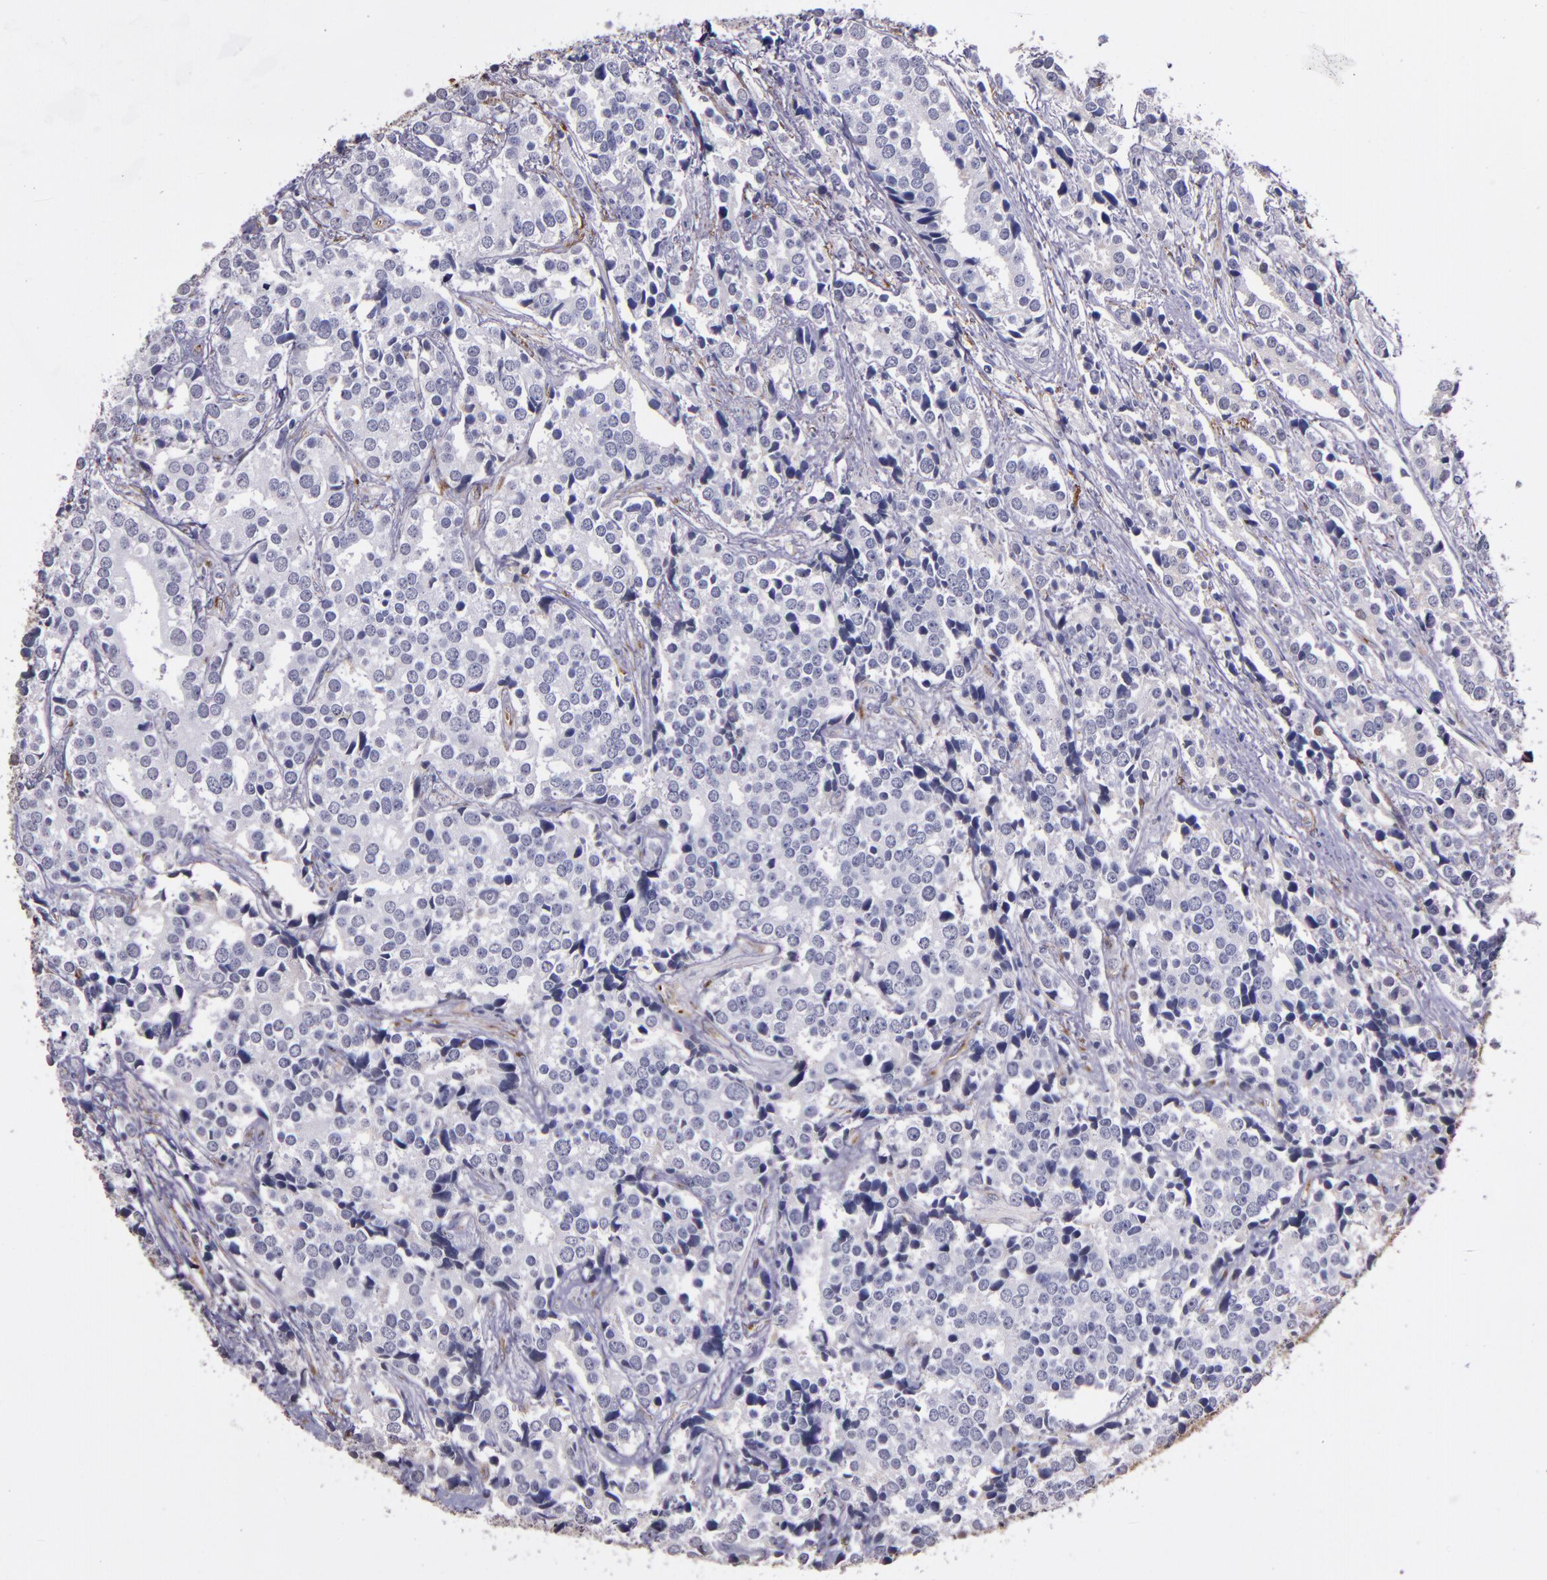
{"staining": {"intensity": "weak", "quantity": "<25%", "location": "cytoplasmic/membranous,nuclear"}, "tissue": "prostate cancer", "cell_type": "Tumor cells", "image_type": "cancer", "snomed": [{"axis": "morphology", "description": "Adenocarcinoma, High grade"}, {"axis": "topography", "description": "Prostate"}], "caption": "Immunohistochemistry (IHC) of adenocarcinoma (high-grade) (prostate) shows no staining in tumor cells.", "gene": "A2M", "patient": {"sex": "male", "age": 71}}